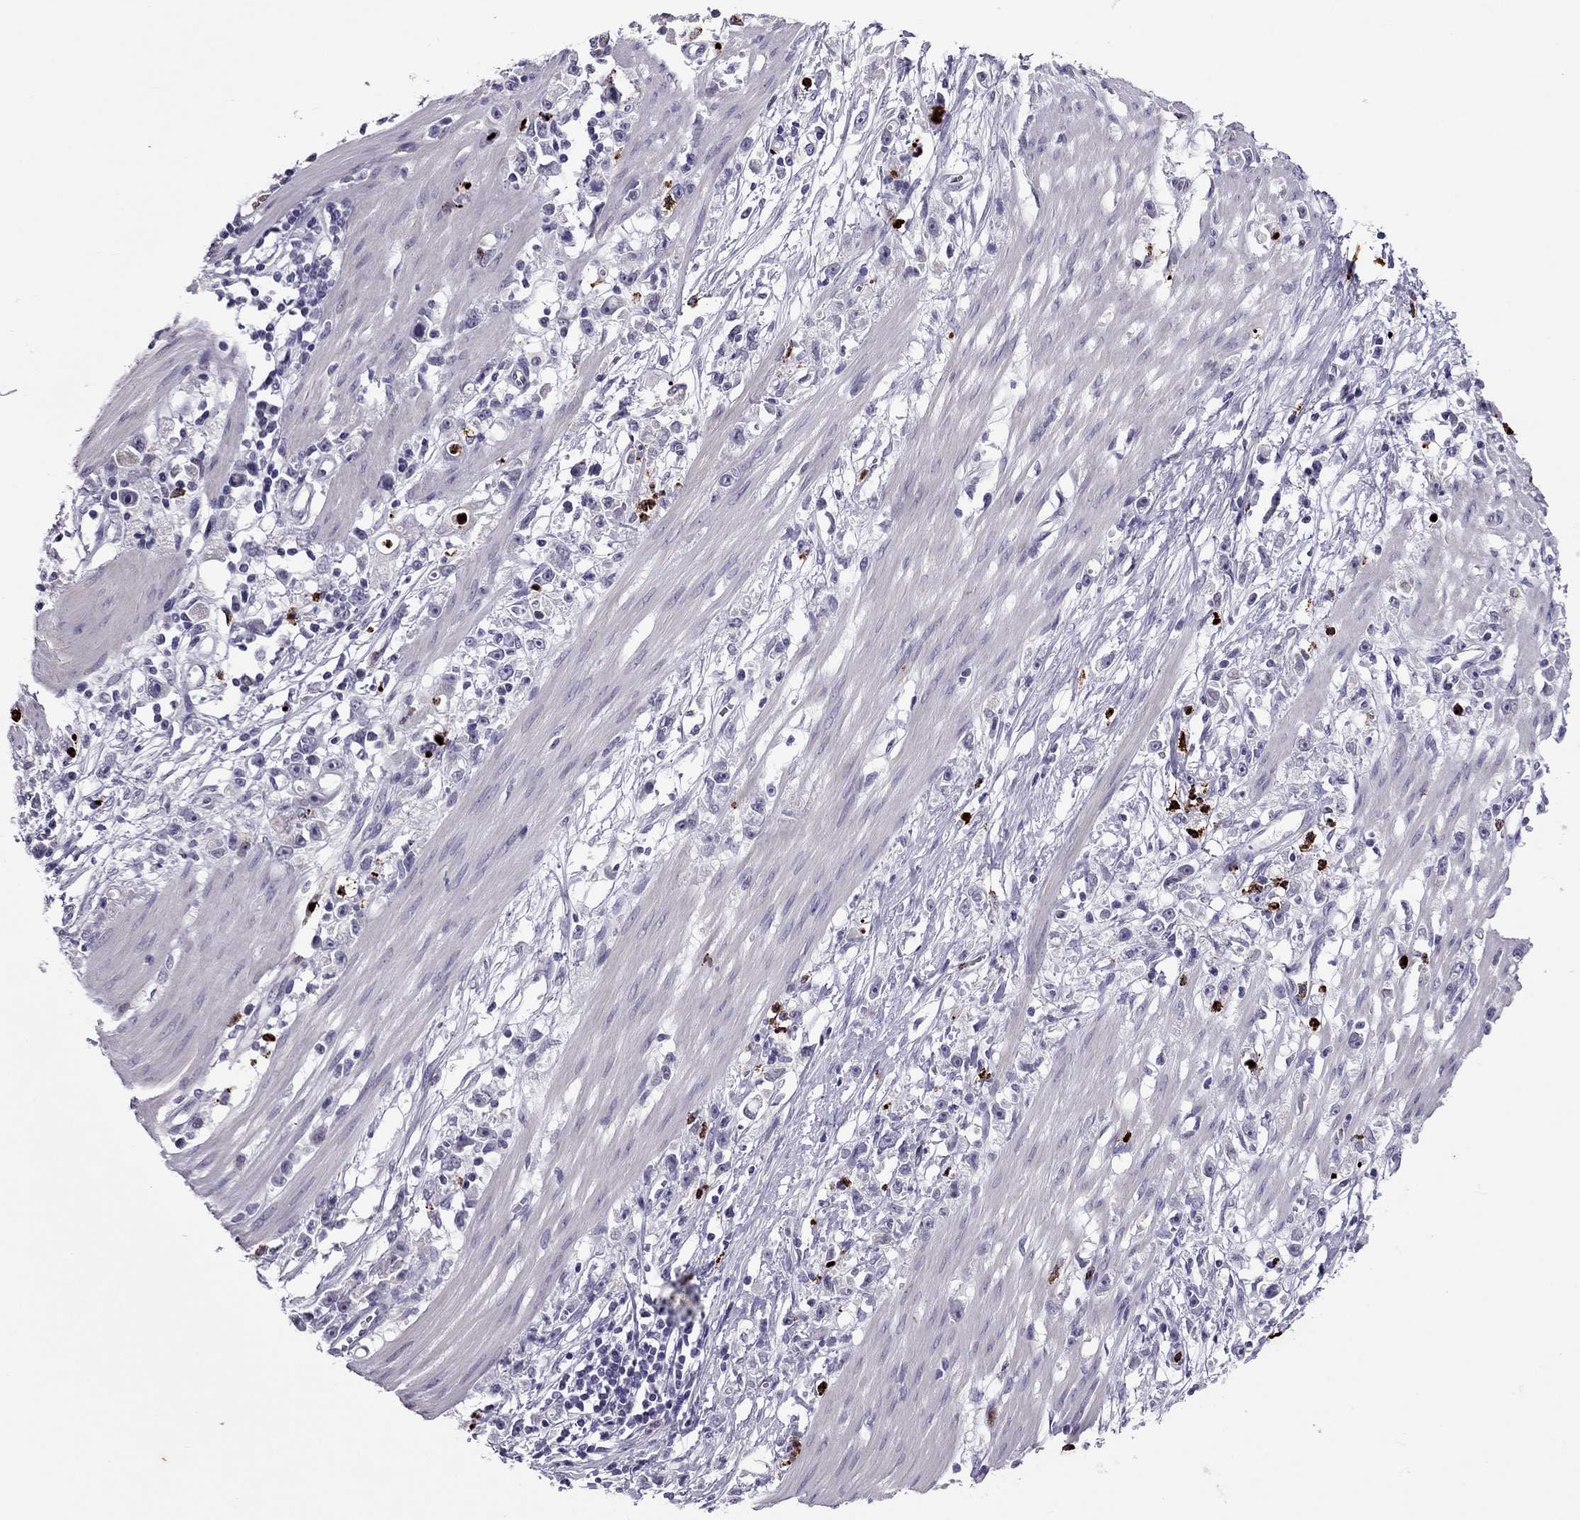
{"staining": {"intensity": "negative", "quantity": "none", "location": "none"}, "tissue": "stomach cancer", "cell_type": "Tumor cells", "image_type": "cancer", "snomed": [{"axis": "morphology", "description": "Adenocarcinoma, NOS"}, {"axis": "topography", "description": "Stomach"}], "caption": "Immunohistochemistry (IHC) image of neoplastic tissue: human stomach cancer stained with DAB exhibits no significant protein staining in tumor cells.", "gene": "CCL27", "patient": {"sex": "female", "age": 59}}